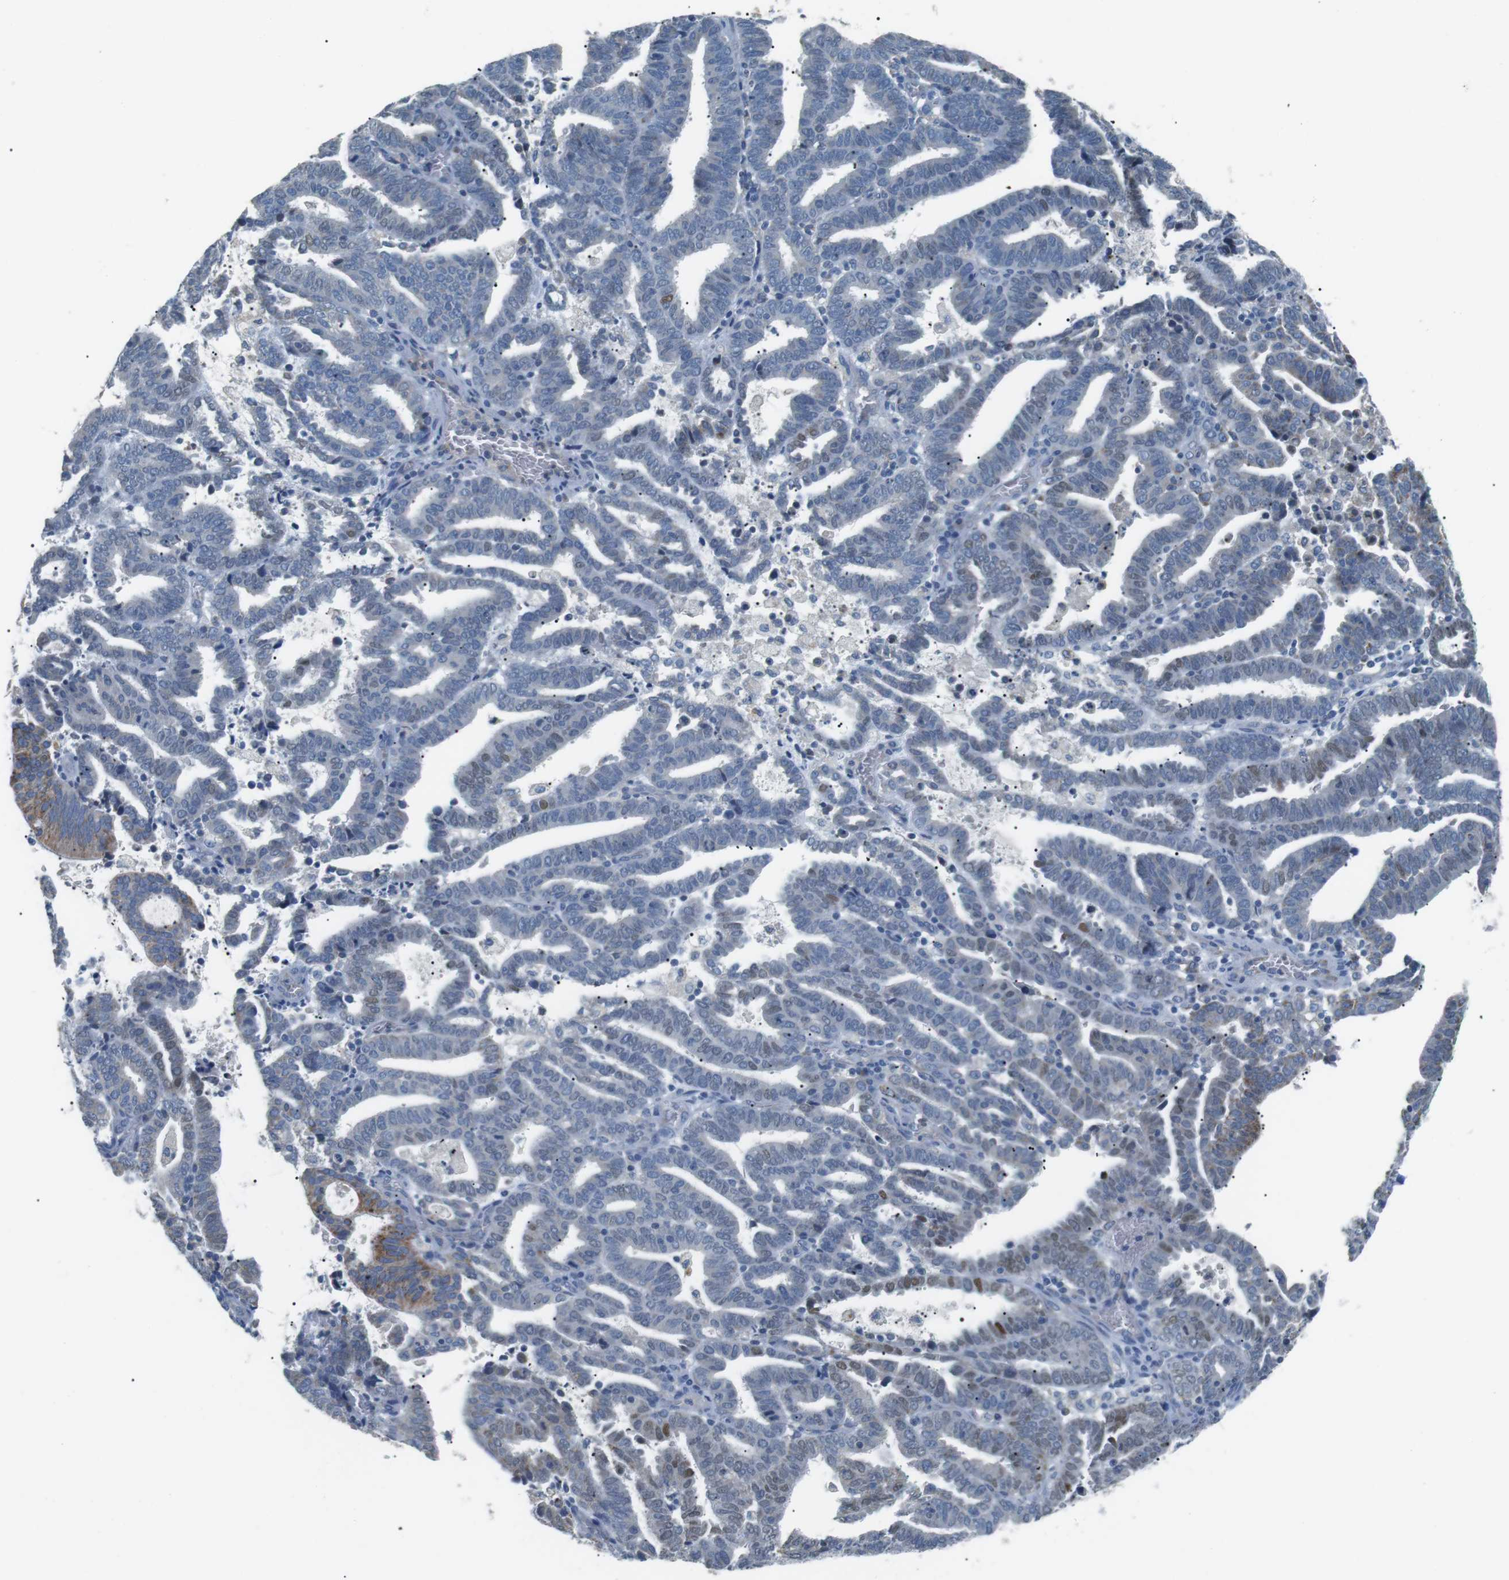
{"staining": {"intensity": "moderate", "quantity": "<25%", "location": "cytoplasmic/membranous,nuclear"}, "tissue": "endometrial cancer", "cell_type": "Tumor cells", "image_type": "cancer", "snomed": [{"axis": "morphology", "description": "Adenocarcinoma, NOS"}, {"axis": "topography", "description": "Uterus"}], "caption": "This image demonstrates endometrial cancer (adenocarcinoma) stained with IHC to label a protein in brown. The cytoplasmic/membranous and nuclear of tumor cells show moderate positivity for the protein. Nuclei are counter-stained blue.", "gene": "CD300E", "patient": {"sex": "female", "age": 83}}